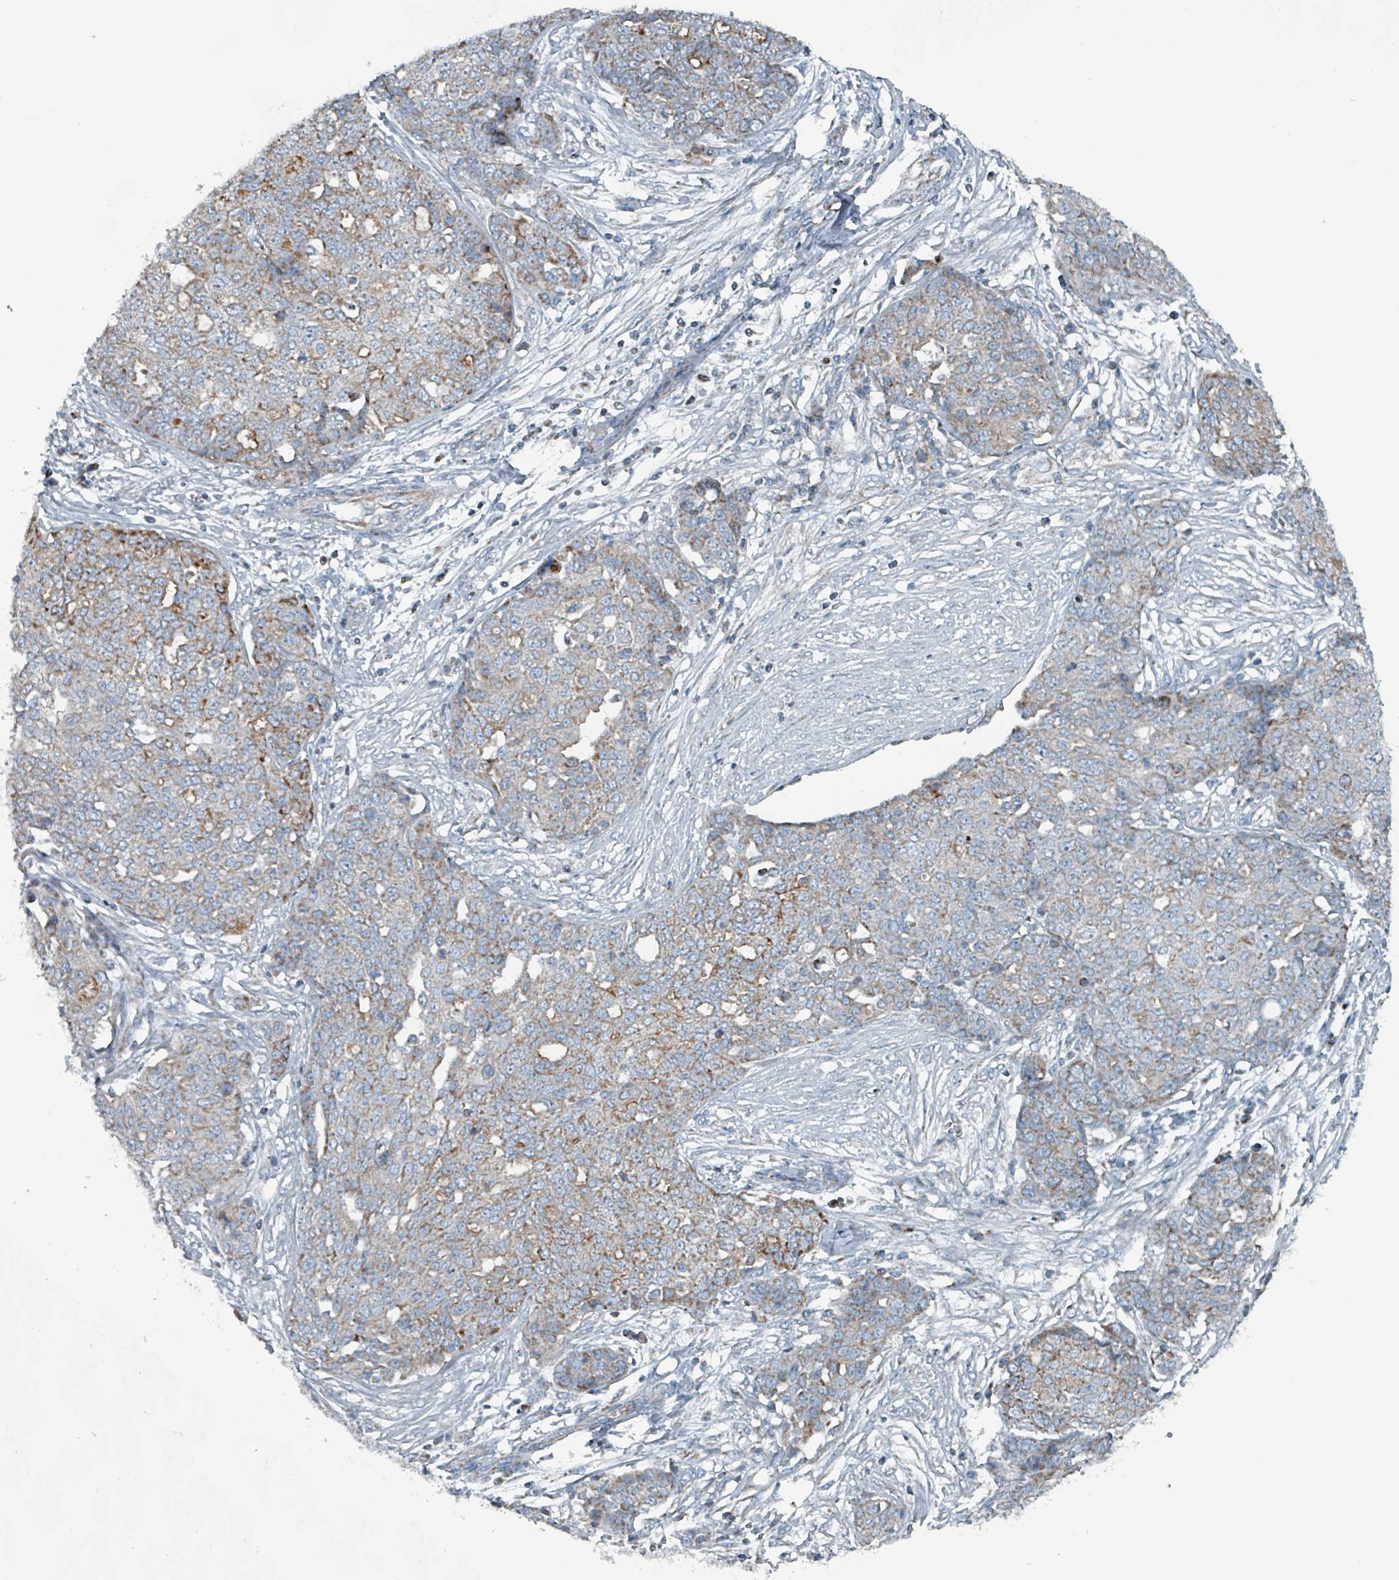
{"staining": {"intensity": "moderate", "quantity": "<25%", "location": "cytoplasmic/membranous"}, "tissue": "ovarian cancer", "cell_type": "Tumor cells", "image_type": "cancer", "snomed": [{"axis": "morphology", "description": "Cystadenocarcinoma, serous, NOS"}, {"axis": "topography", "description": "Soft tissue"}, {"axis": "topography", "description": "Ovary"}], "caption": "Protein positivity by immunohistochemistry (IHC) exhibits moderate cytoplasmic/membranous positivity in approximately <25% of tumor cells in ovarian cancer (serous cystadenocarcinoma). (Stains: DAB in brown, nuclei in blue, Microscopy: brightfield microscopy at high magnification).", "gene": "ABHD18", "patient": {"sex": "female", "age": 57}}